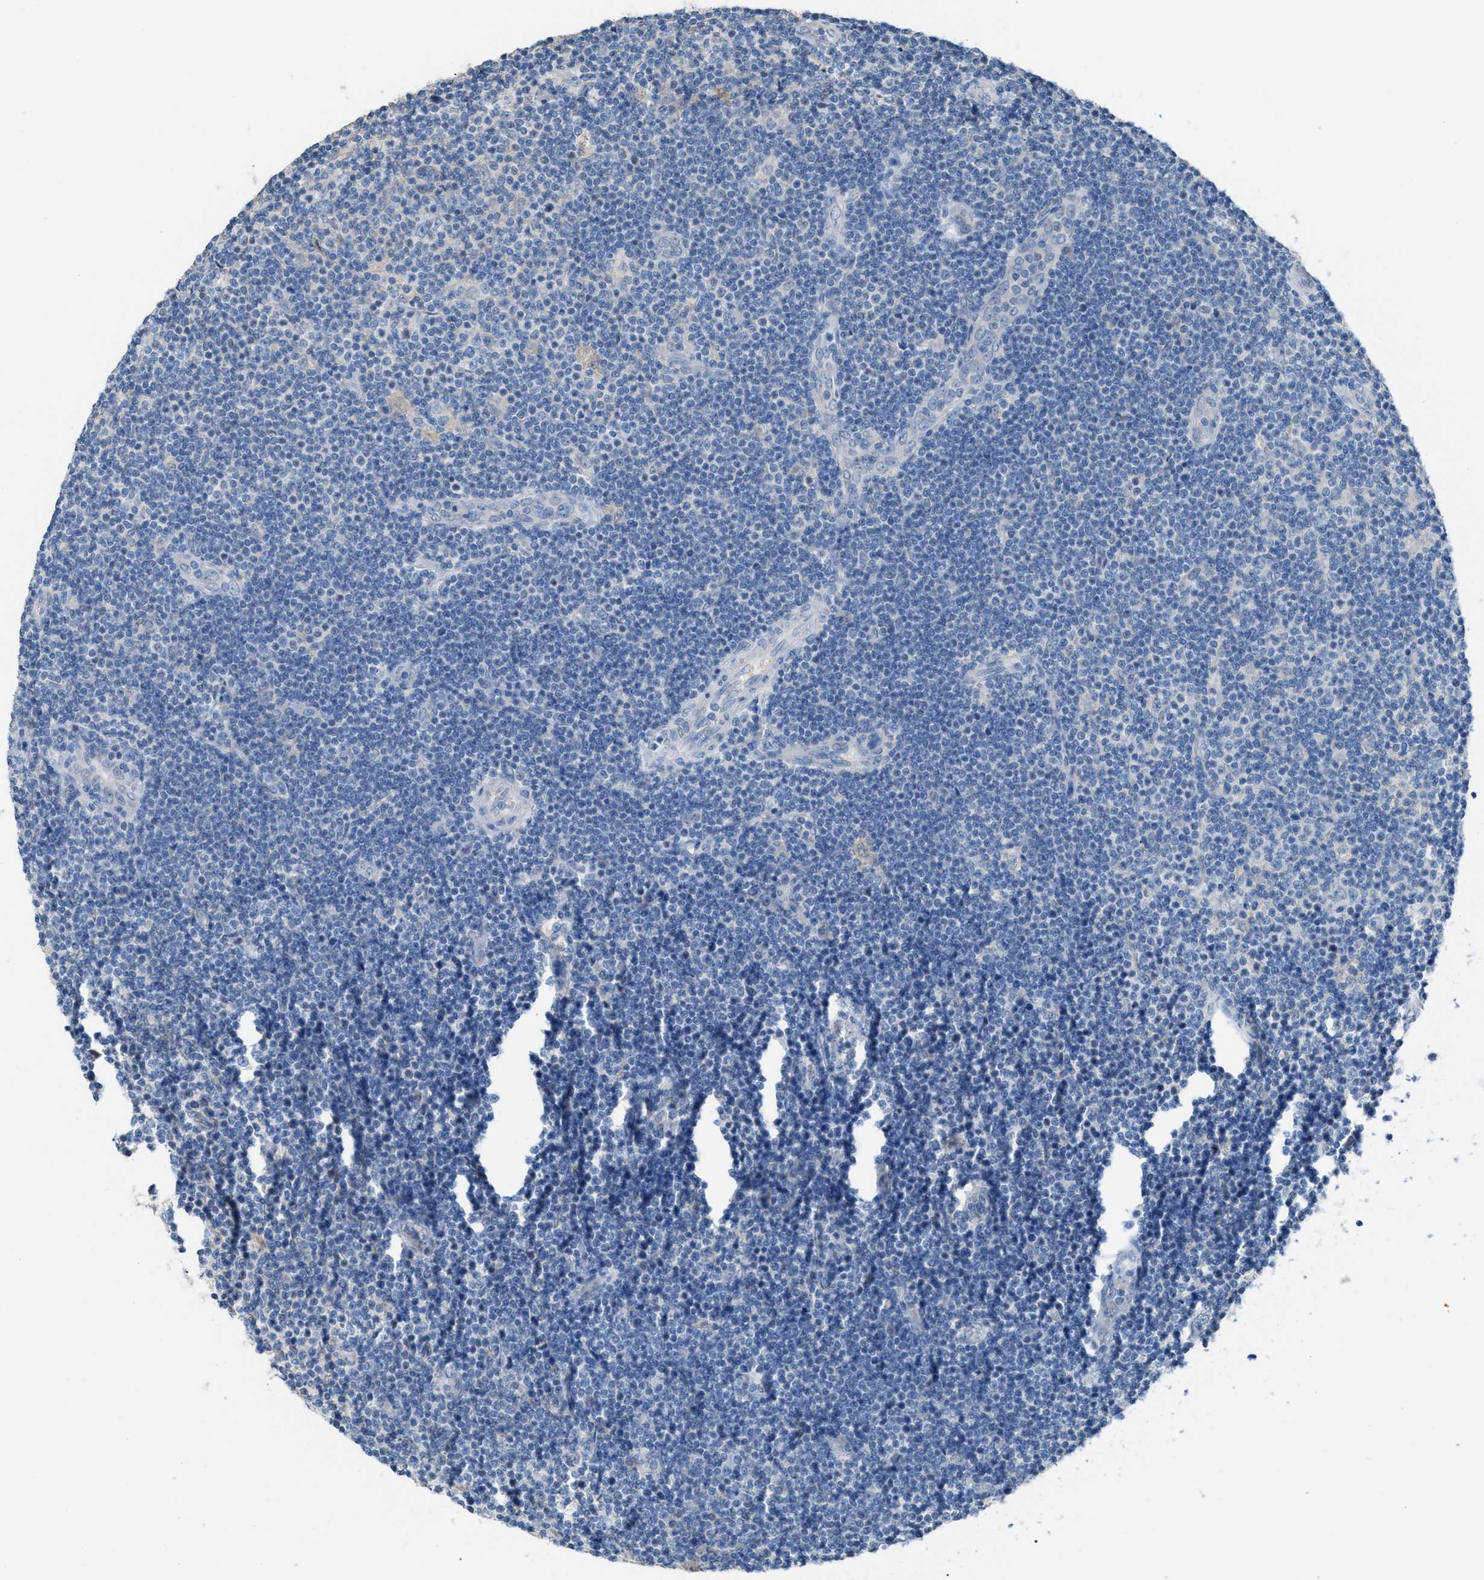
{"staining": {"intensity": "negative", "quantity": "none", "location": "none"}, "tissue": "lymphoma", "cell_type": "Tumor cells", "image_type": "cancer", "snomed": [{"axis": "morphology", "description": "Malignant lymphoma, non-Hodgkin's type, Low grade"}, {"axis": "topography", "description": "Lymph node"}], "caption": "Protein analysis of lymphoma displays no significant positivity in tumor cells.", "gene": "NQO2", "patient": {"sex": "male", "age": 83}}